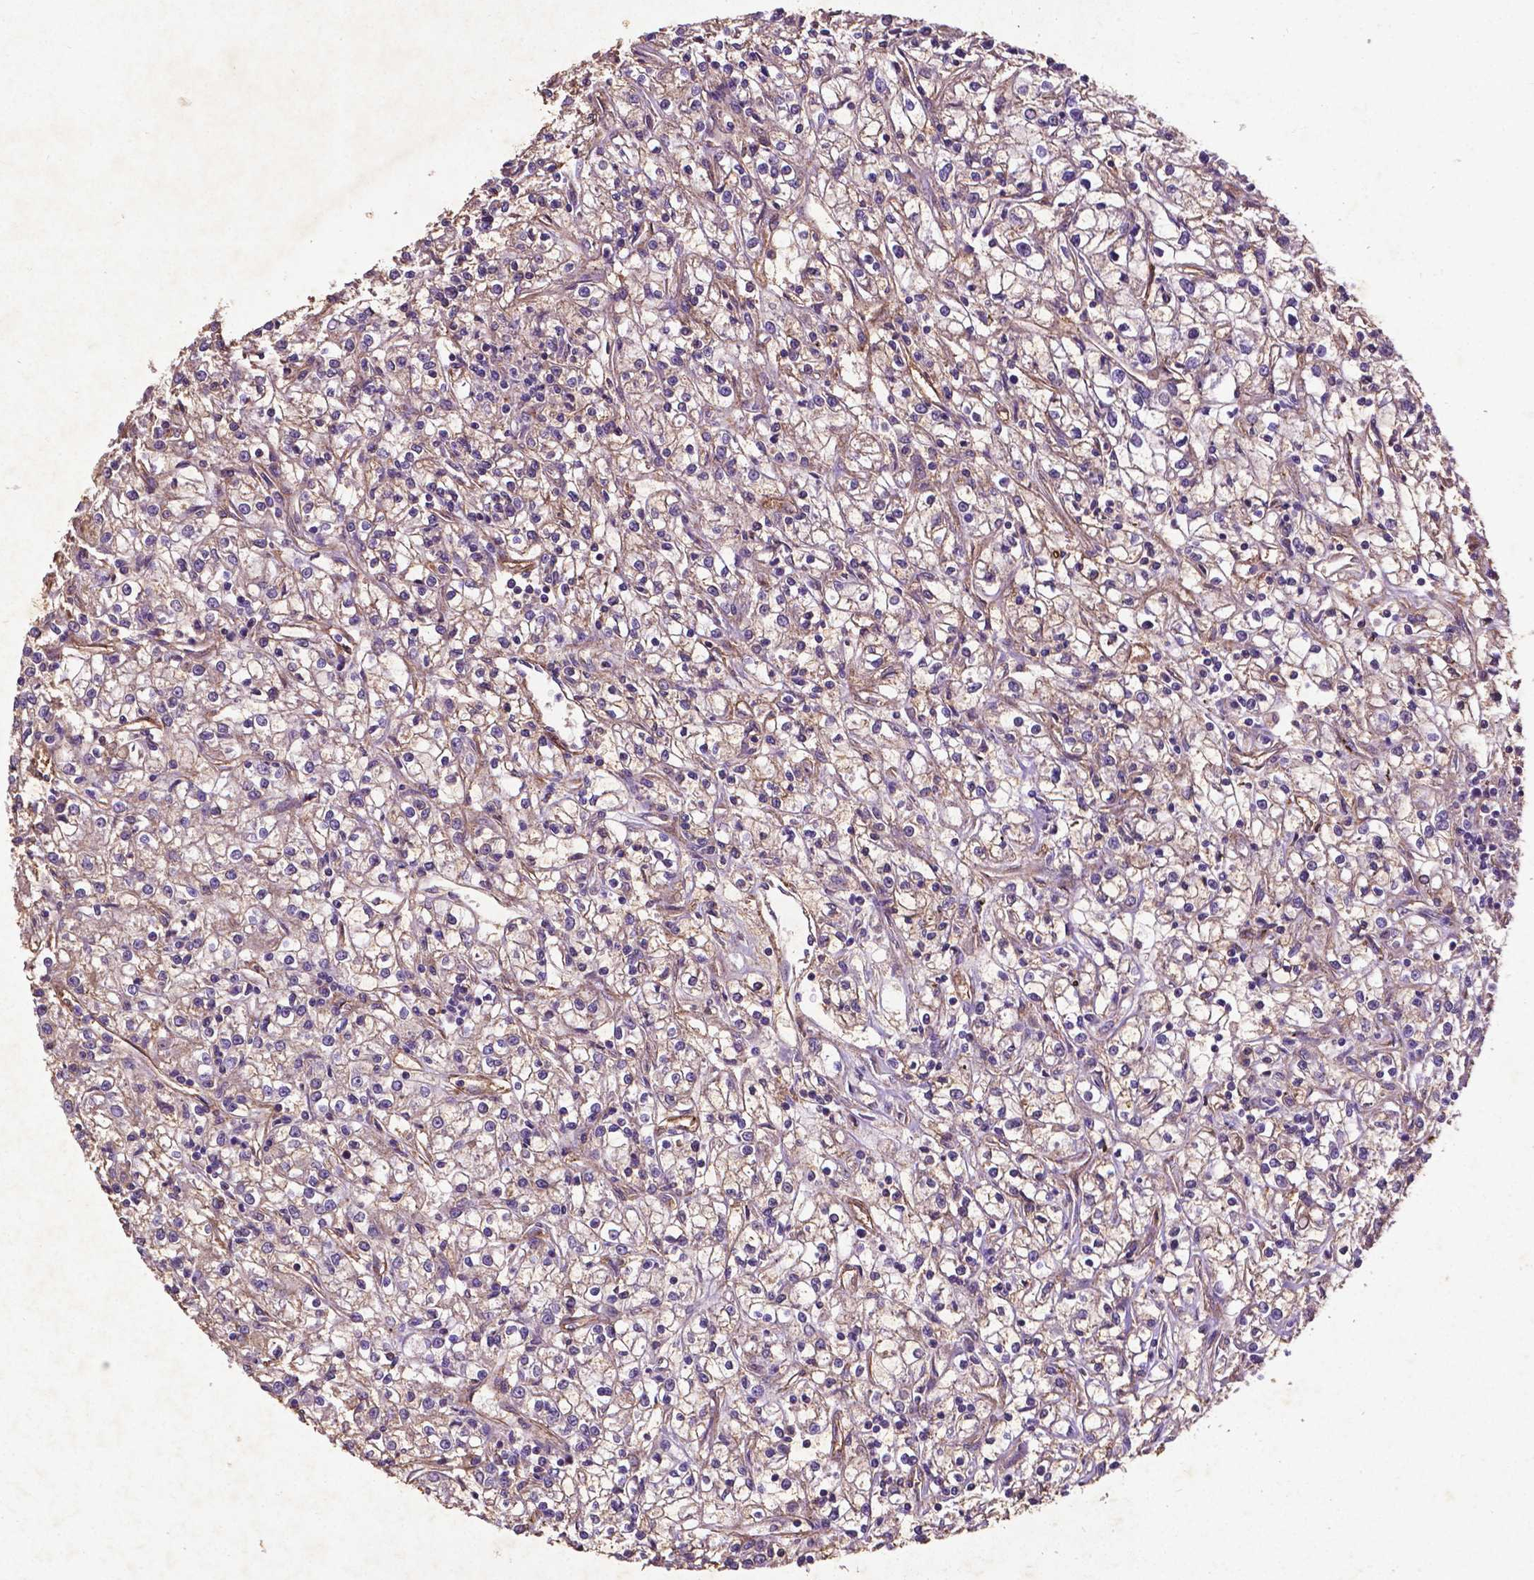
{"staining": {"intensity": "weak", "quantity": "25%-75%", "location": "cytoplasmic/membranous"}, "tissue": "renal cancer", "cell_type": "Tumor cells", "image_type": "cancer", "snomed": [{"axis": "morphology", "description": "Adenocarcinoma, NOS"}, {"axis": "topography", "description": "Kidney"}], "caption": "Immunohistochemical staining of human renal cancer (adenocarcinoma) displays low levels of weak cytoplasmic/membranous protein positivity in approximately 25%-75% of tumor cells. (brown staining indicates protein expression, while blue staining denotes nuclei).", "gene": "RRAS", "patient": {"sex": "female", "age": 59}}